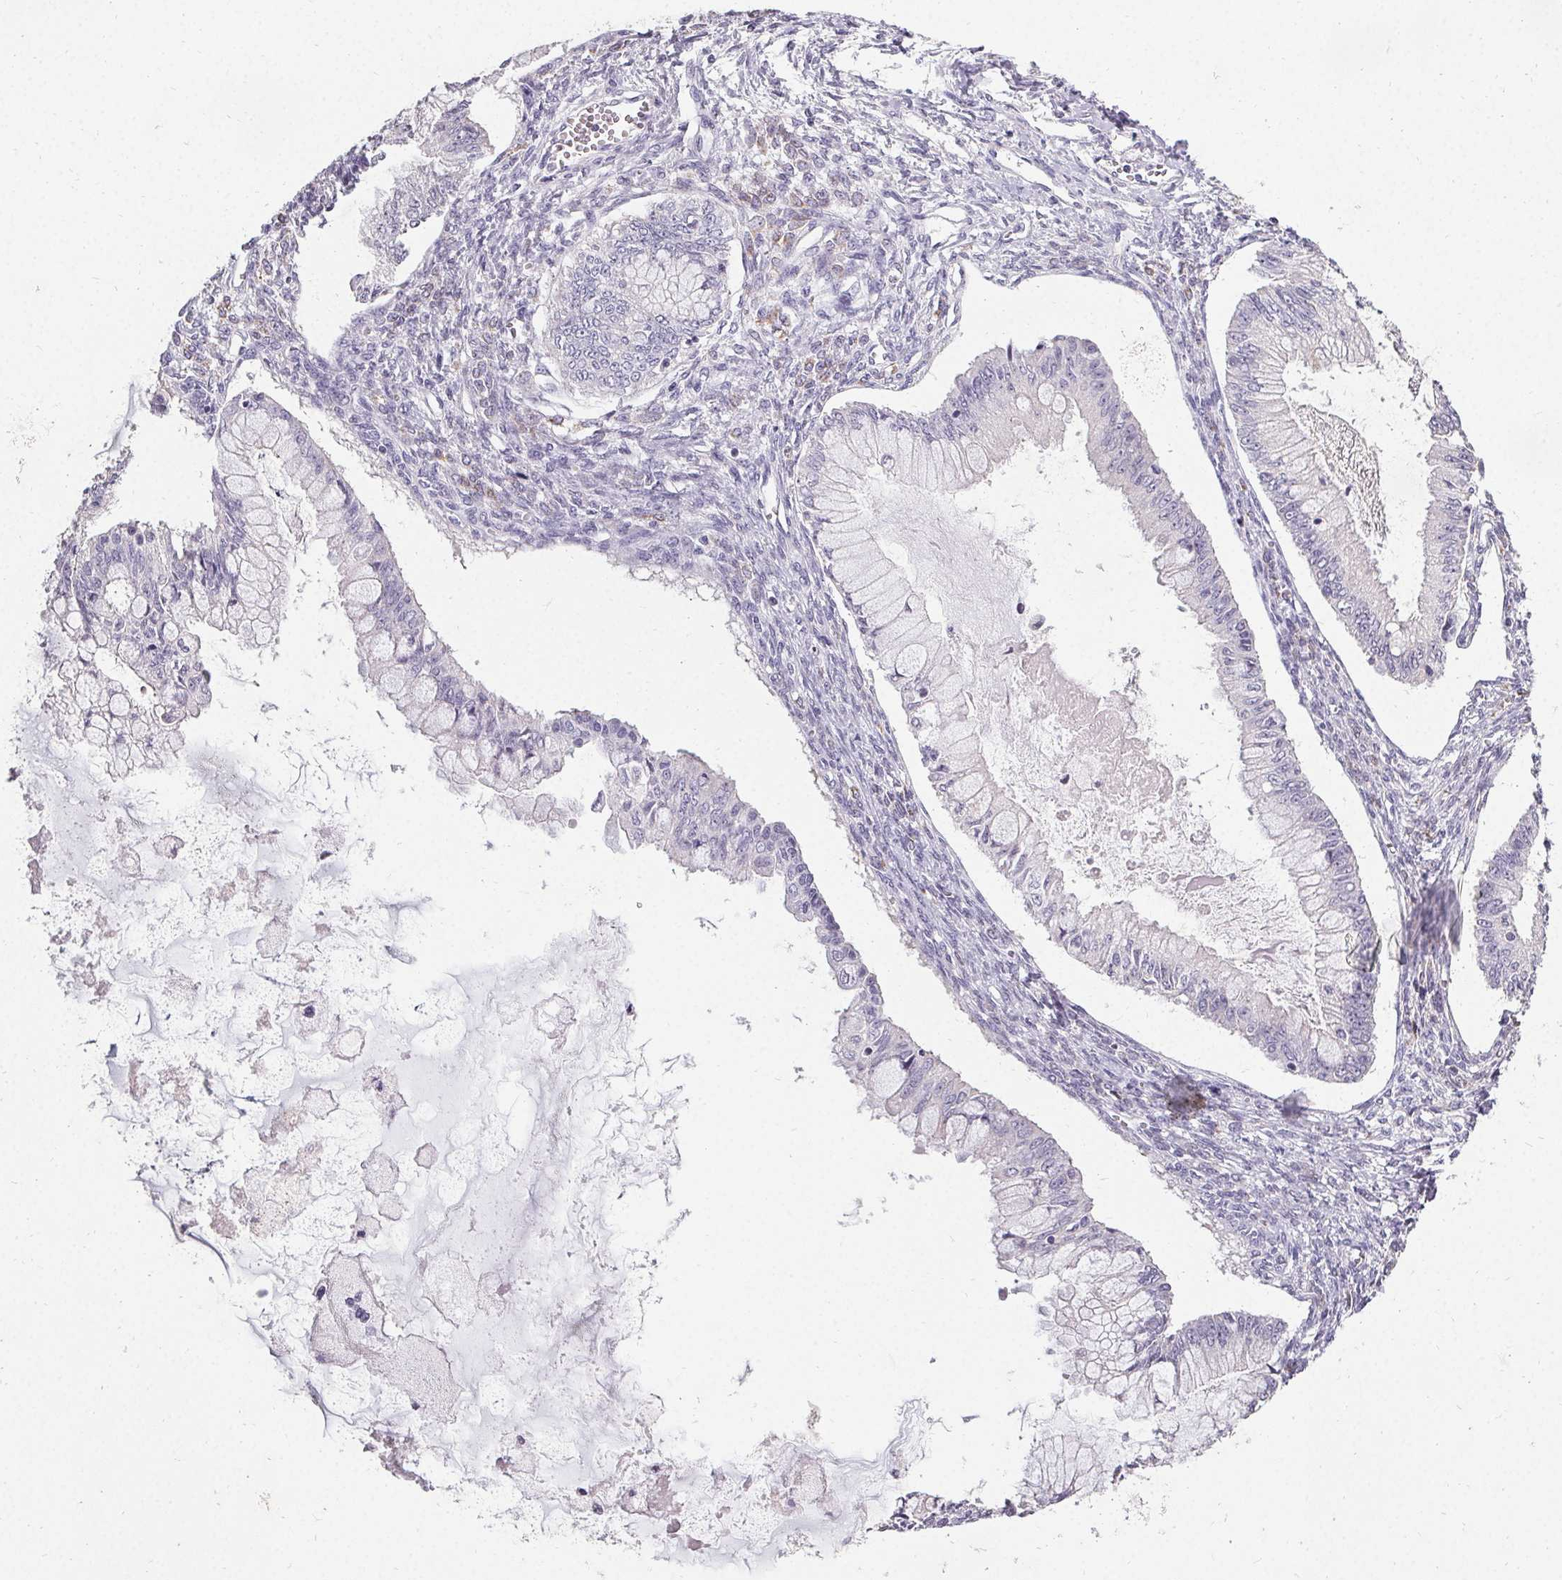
{"staining": {"intensity": "negative", "quantity": "none", "location": "none"}, "tissue": "ovarian cancer", "cell_type": "Tumor cells", "image_type": "cancer", "snomed": [{"axis": "morphology", "description": "Cystadenocarcinoma, mucinous, NOS"}, {"axis": "topography", "description": "Ovary"}], "caption": "IHC of ovarian mucinous cystadenocarcinoma displays no expression in tumor cells.", "gene": "PMEL", "patient": {"sex": "female", "age": 34}}